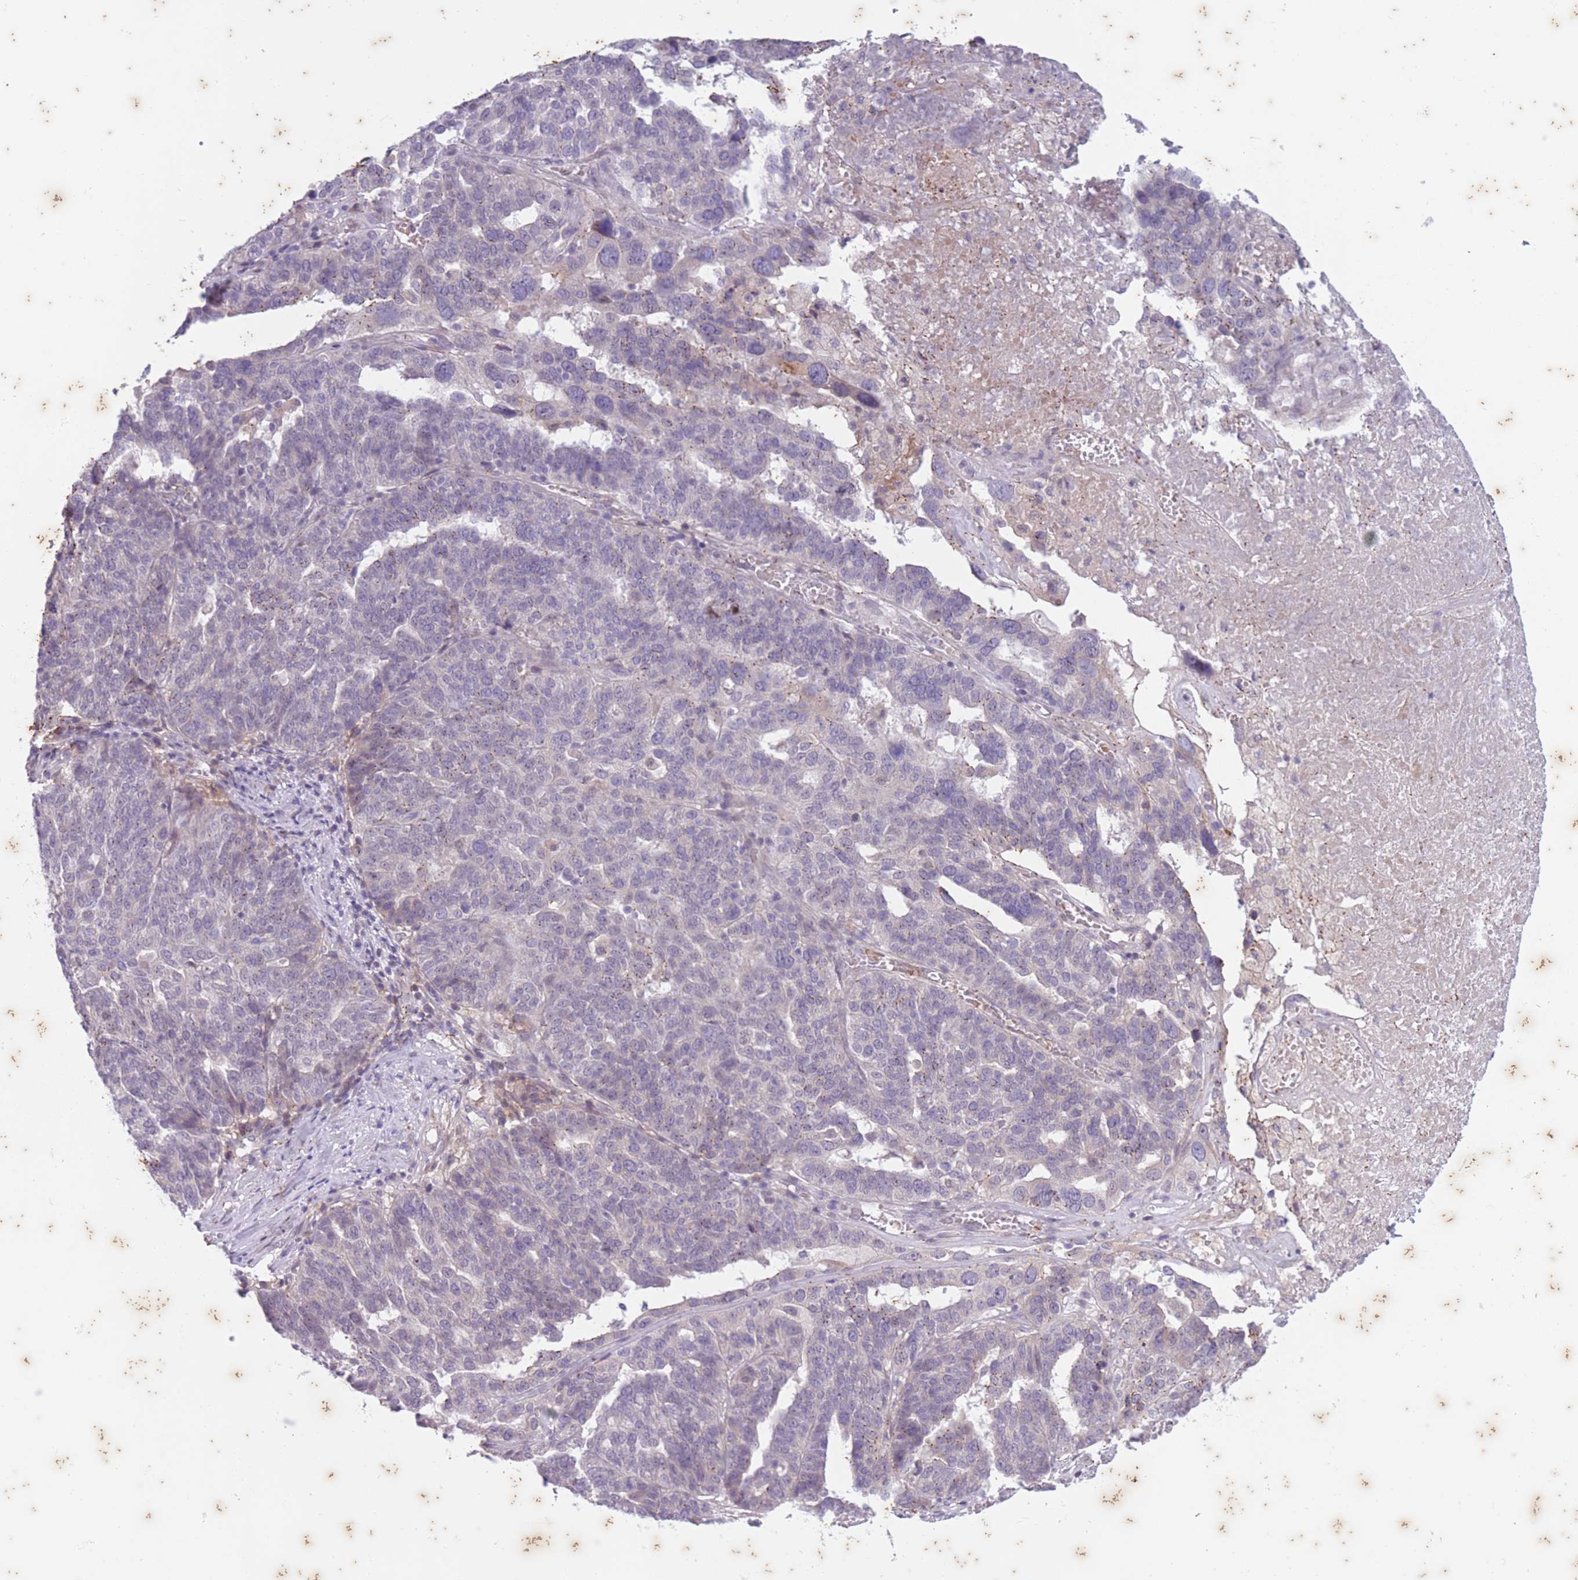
{"staining": {"intensity": "negative", "quantity": "none", "location": "none"}, "tissue": "ovarian cancer", "cell_type": "Tumor cells", "image_type": "cancer", "snomed": [{"axis": "morphology", "description": "Cystadenocarcinoma, serous, NOS"}, {"axis": "topography", "description": "Ovary"}], "caption": "This is a histopathology image of IHC staining of ovarian cancer (serous cystadenocarcinoma), which shows no positivity in tumor cells. (Immunohistochemistry, brightfield microscopy, high magnification).", "gene": "ARPIN", "patient": {"sex": "female", "age": 59}}